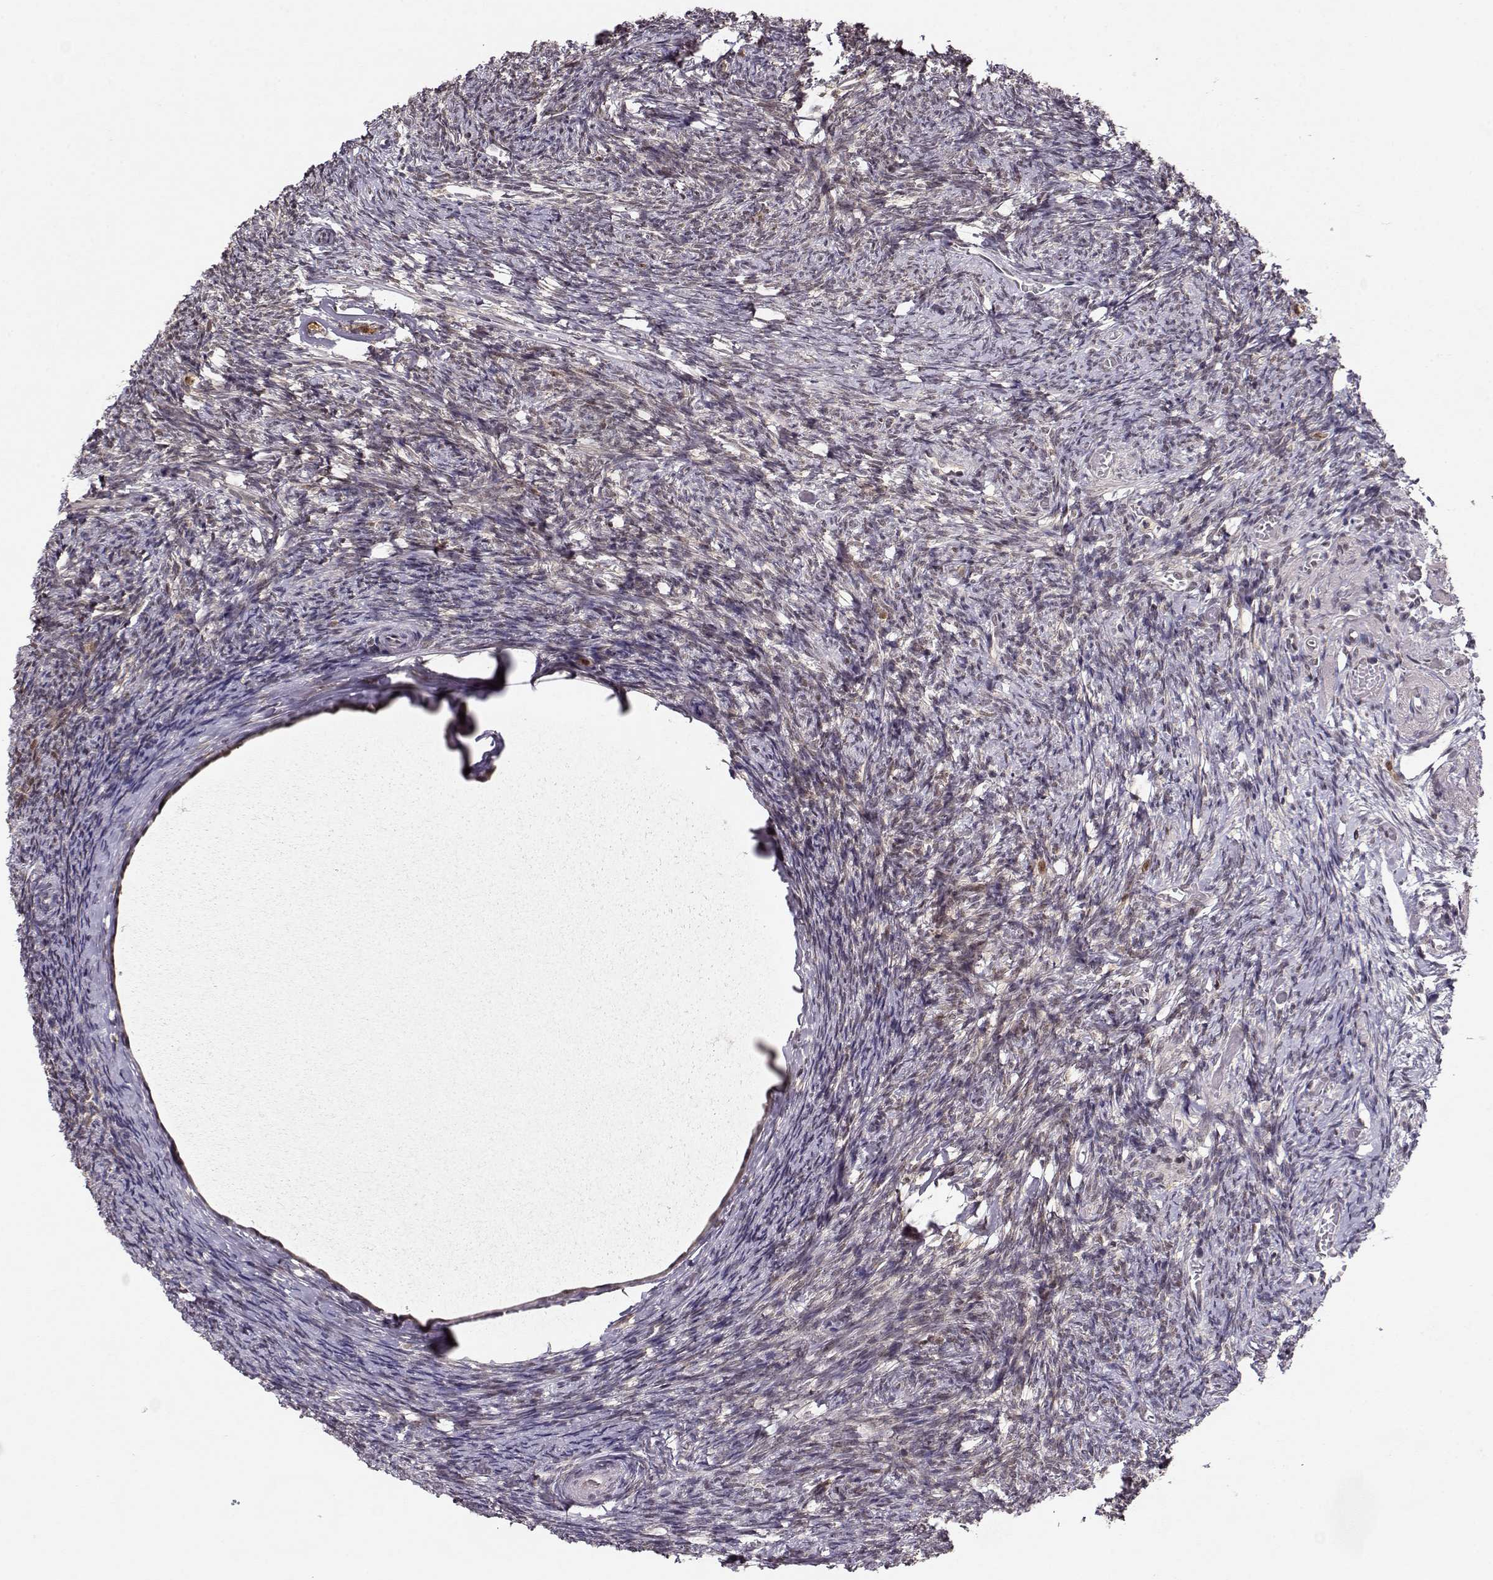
{"staining": {"intensity": "negative", "quantity": "none", "location": "none"}, "tissue": "ovary", "cell_type": "Ovarian stroma cells", "image_type": "normal", "snomed": [{"axis": "morphology", "description": "Normal tissue, NOS"}, {"axis": "topography", "description": "Ovary"}], "caption": "Immunohistochemical staining of benign human ovary shows no significant expression in ovarian stroma cells.", "gene": "CSNK2A1", "patient": {"sex": "female", "age": 72}}